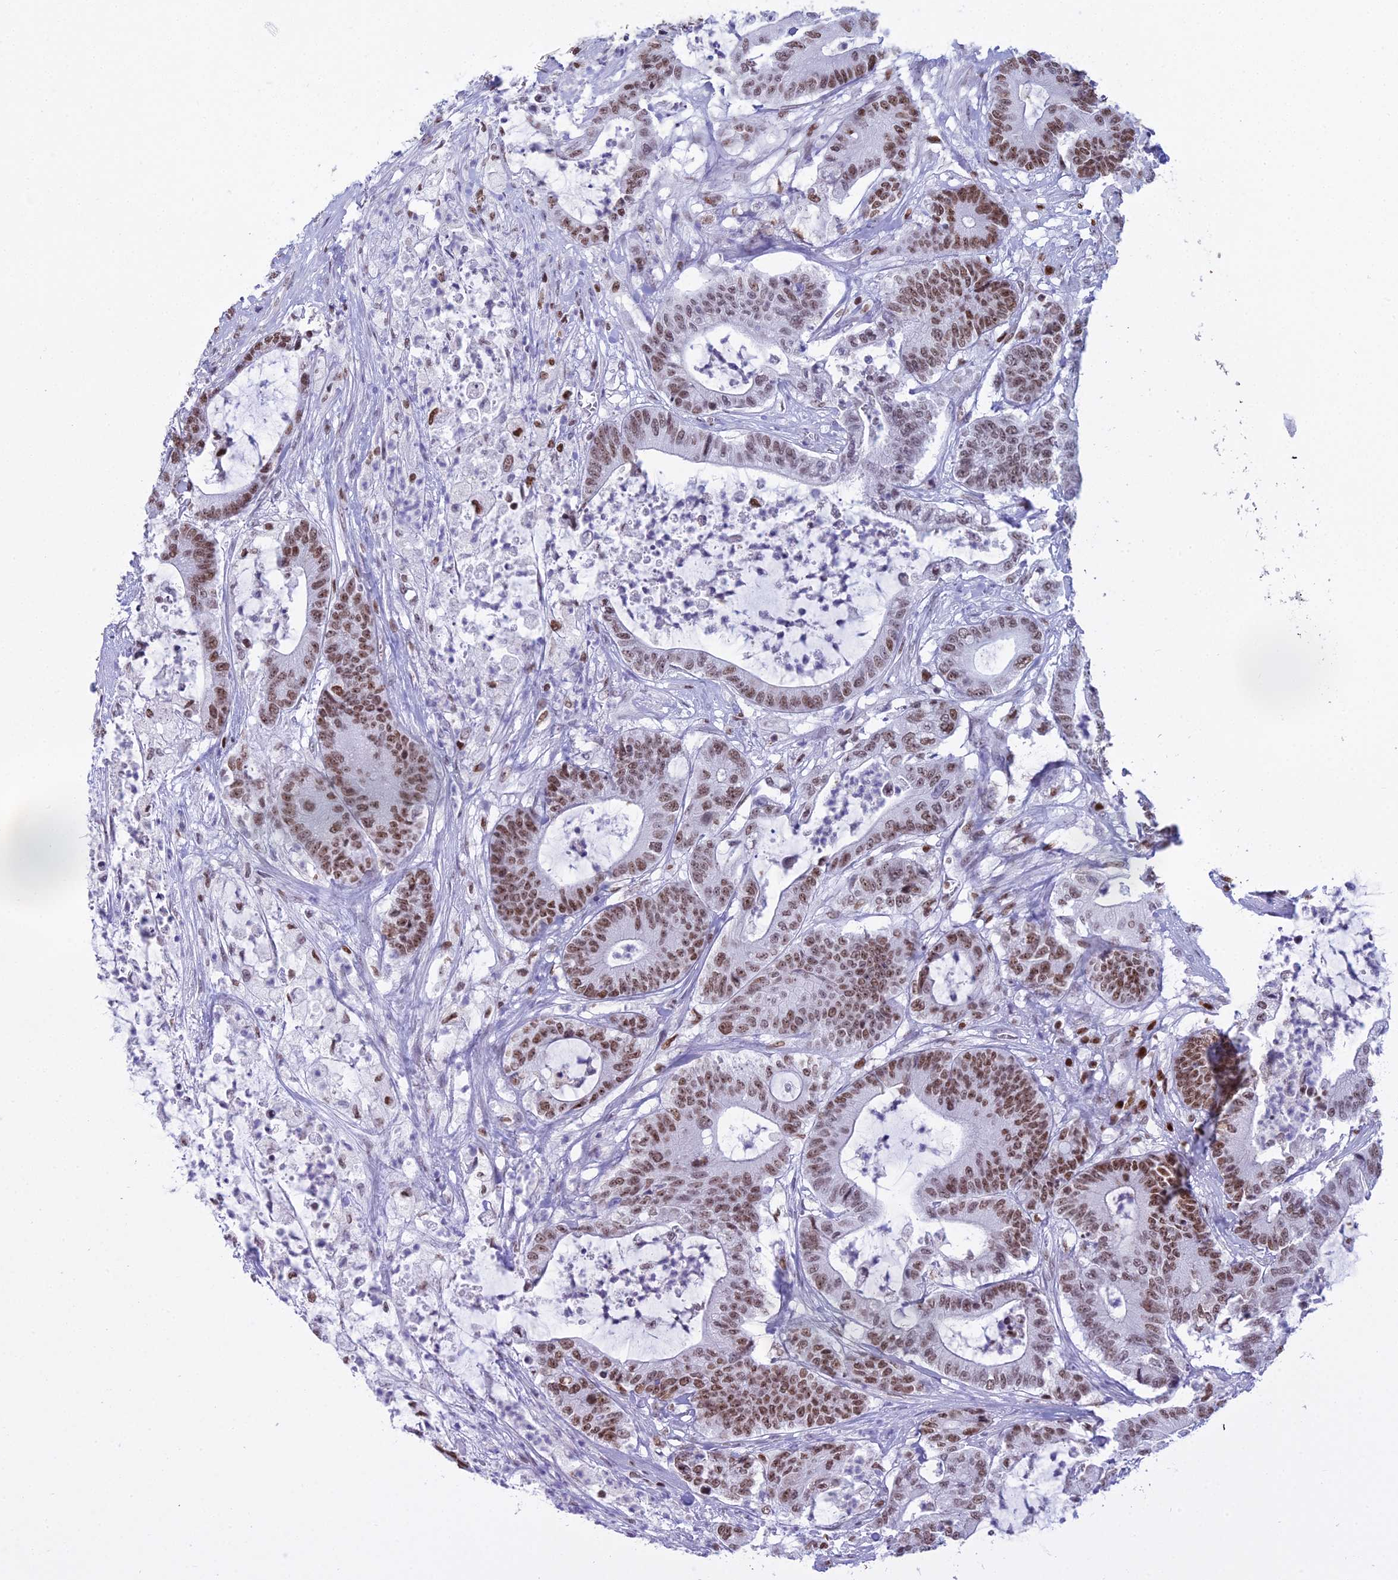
{"staining": {"intensity": "moderate", "quantity": ">75%", "location": "nuclear"}, "tissue": "colorectal cancer", "cell_type": "Tumor cells", "image_type": "cancer", "snomed": [{"axis": "morphology", "description": "Adenocarcinoma, NOS"}, {"axis": "topography", "description": "Colon"}], "caption": "This is an image of IHC staining of colorectal adenocarcinoma, which shows moderate expression in the nuclear of tumor cells.", "gene": "PARP1", "patient": {"sex": "female", "age": 84}}